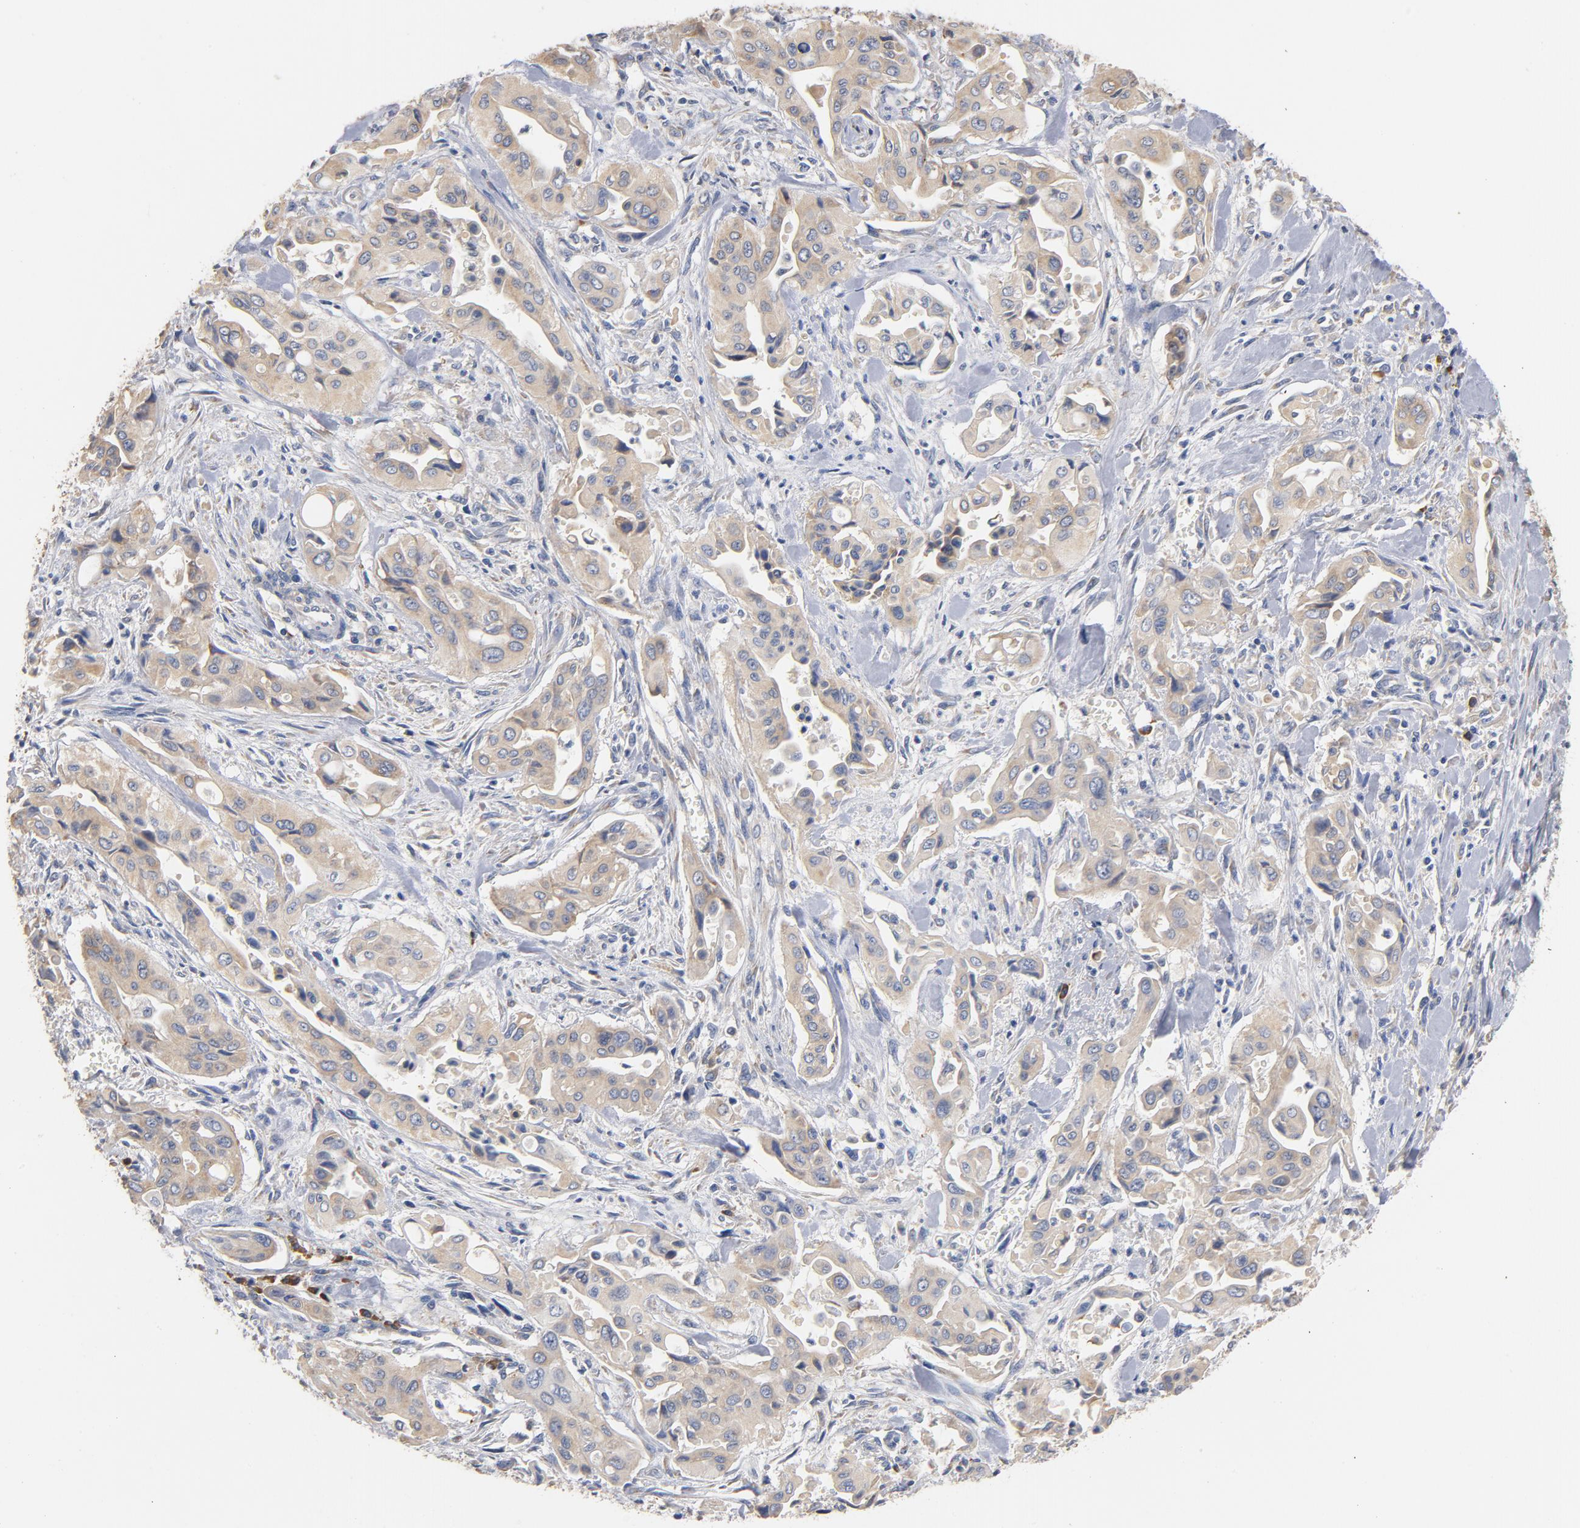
{"staining": {"intensity": "weak", "quantity": ">75%", "location": "cytoplasmic/membranous"}, "tissue": "pancreatic cancer", "cell_type": "Tumor cells", "image_type": "cancer", "snomed": [{"axis": "morphology", "description": "Adenocarcinoma, NOS"}, {"axis": "topography", "description": "Pancreas"}], "caption": "A micrograph showing weak cytoplasmic/membranous staining in approximately >75% of tumor cells in adenocarcinoma (pancreatic), as visualized by brown immunohistochemical staining.", "gene": "TLR4", "patient": {"sex": "male", "age": 77}}